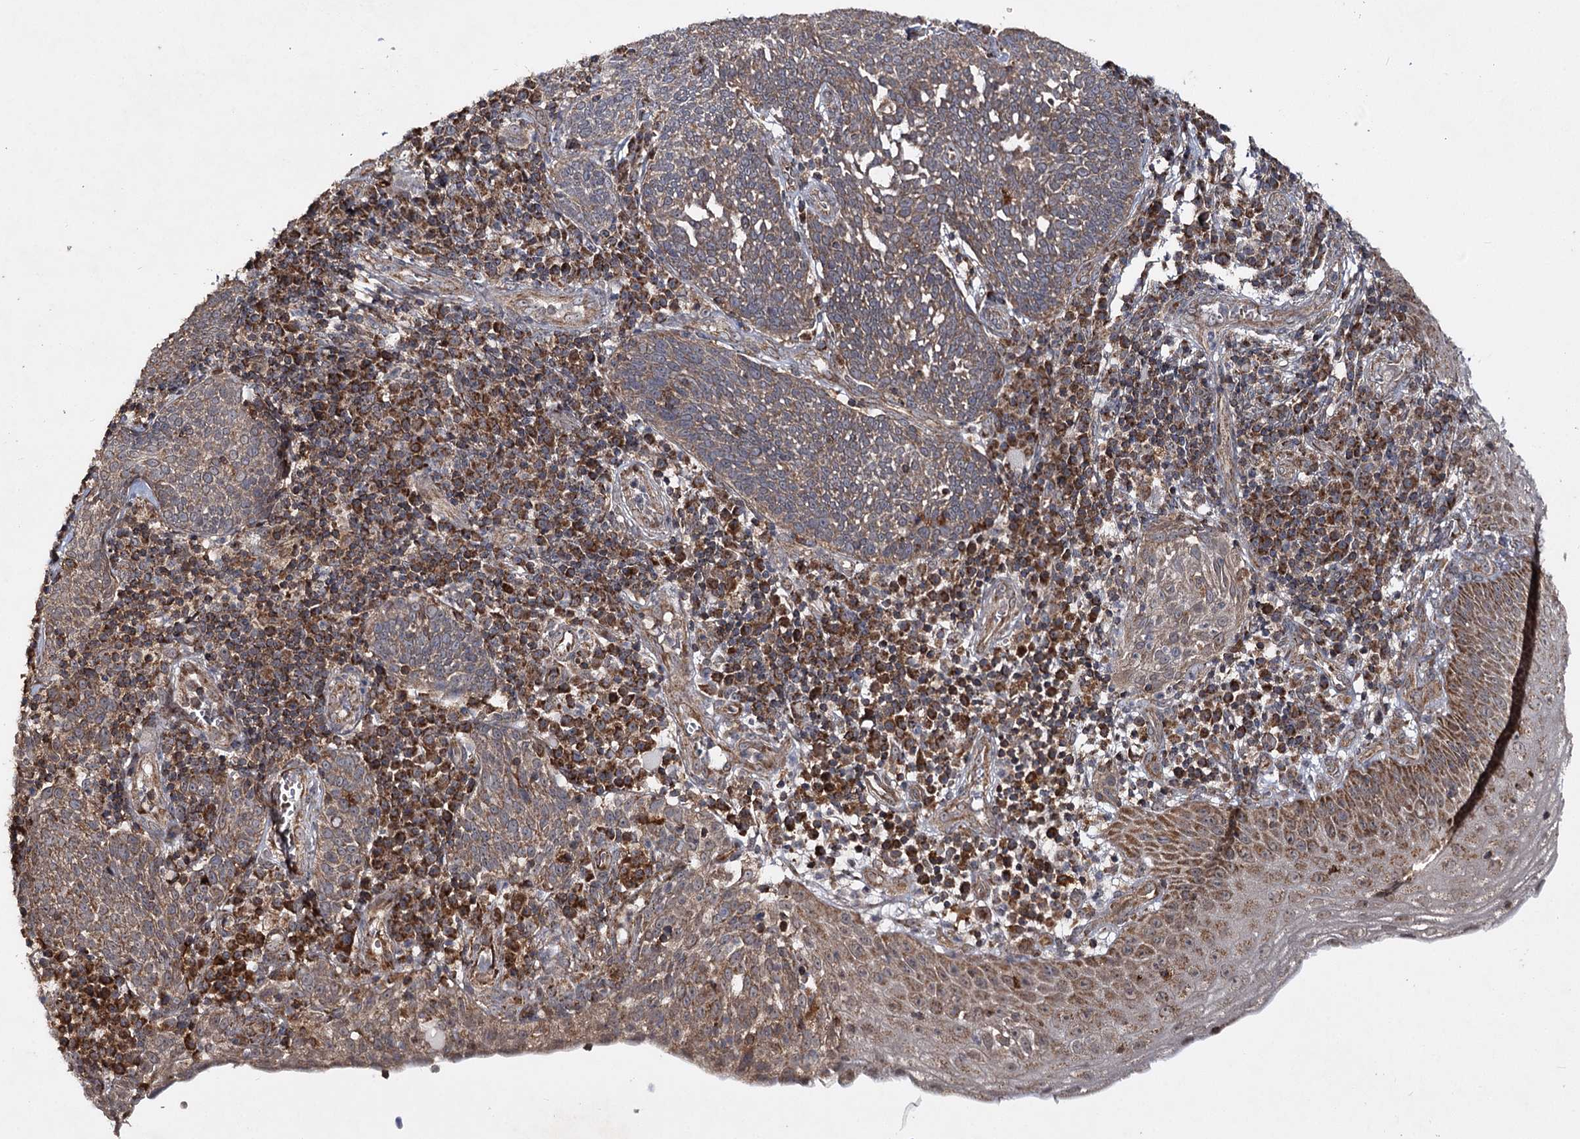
{"staining": {"intensity": "moderate", "quantity": ">75%", "location": "cytoplasmic/membranous"}, "tissue": "cervical cancer", "cell_type": "Tumor cells", "image_type": "cancer", "snomed": [{"axis": "morphology", "description": "Squamous cell carcinoma, NOS"}, {"axis": "topography", "description": "Cervix"}], "caption": "This is a photomicrograph of IHC staining of cervical cancer (squamous cell carcinoma), which shows moderate positivity in the cytoplasmic/membranous of tumor cells.", "gene": "MINDY3", "patient": {"sex": "female", "age": 34}}